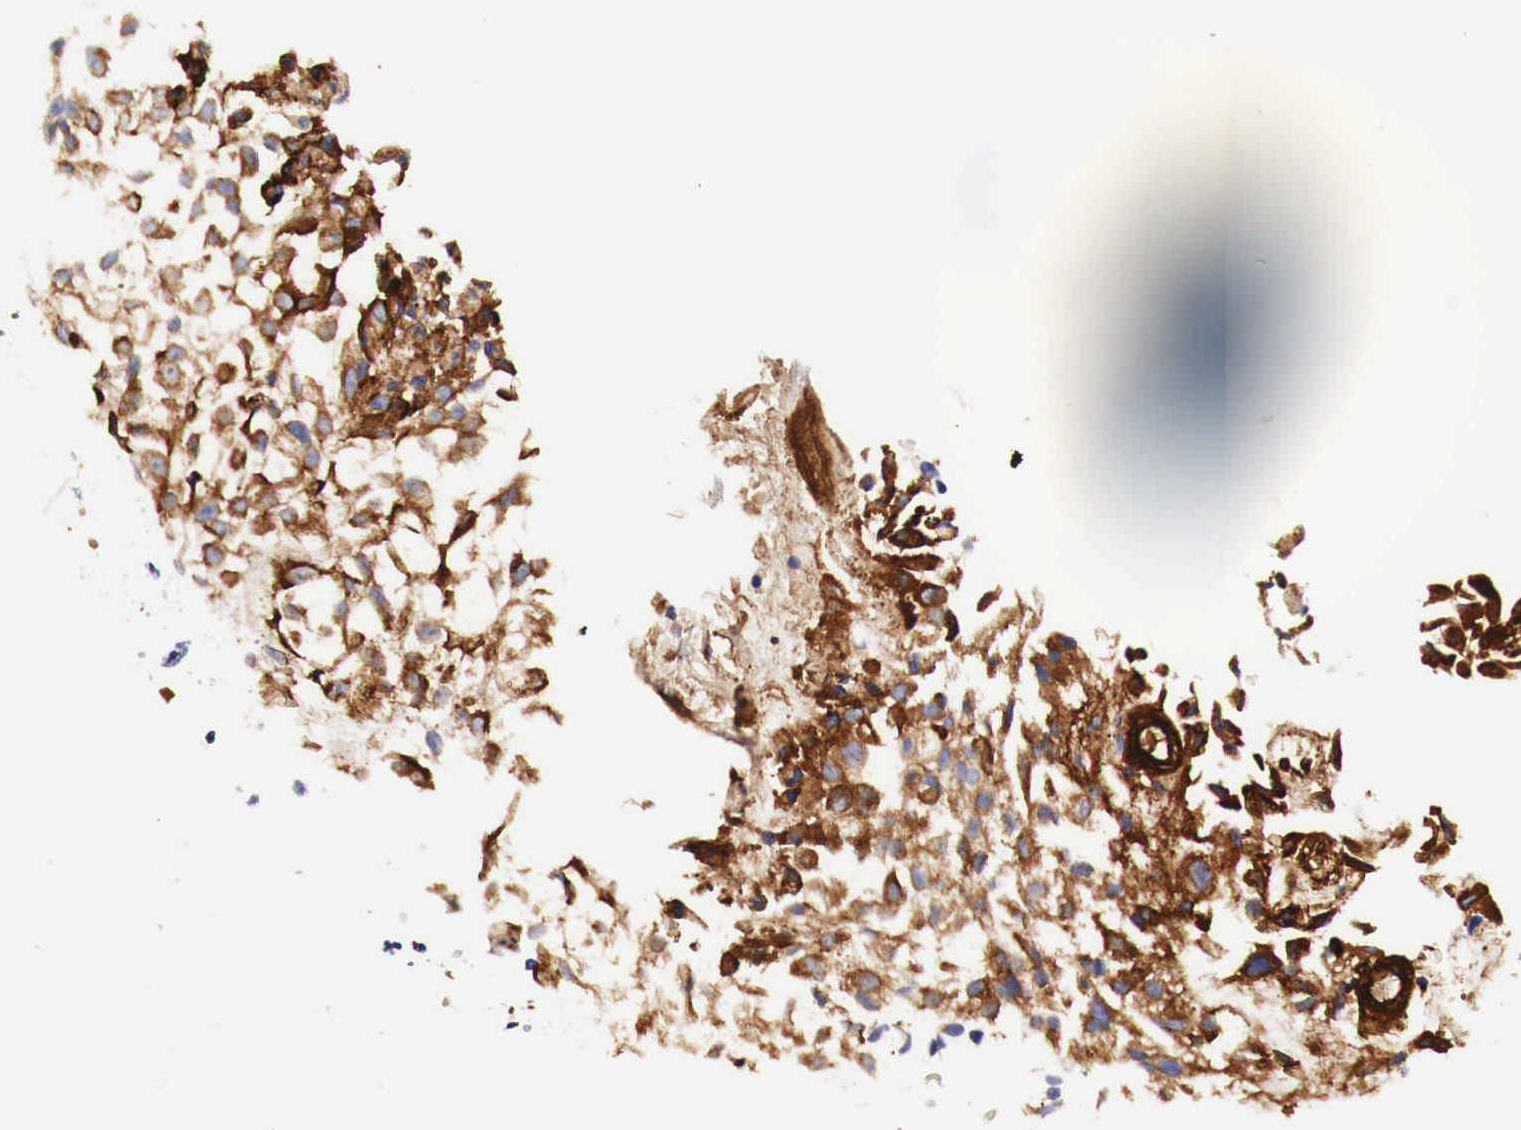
{"staining": {"intensity": "strong", "quantity": ">75%", "location": "cytoplasmic/membranous"}, "tissue": "urothelial cancer", "cell_type": "Tumor cells", "image_type": "cancer", "snomed": [{"axis": "morphology", "description": "Urothelial carcinoma, High grade"}, {"axis": "topography", "description": "Urinary bladder"}], "caption": "DAB immunohistochemical staining of human urothelial cancer reveals strong cytoplasmic/membranous protein expression in about >75% of tumor cells.", "gene": "LAMB2", "patient": {"sex": "male", "age": 56}}